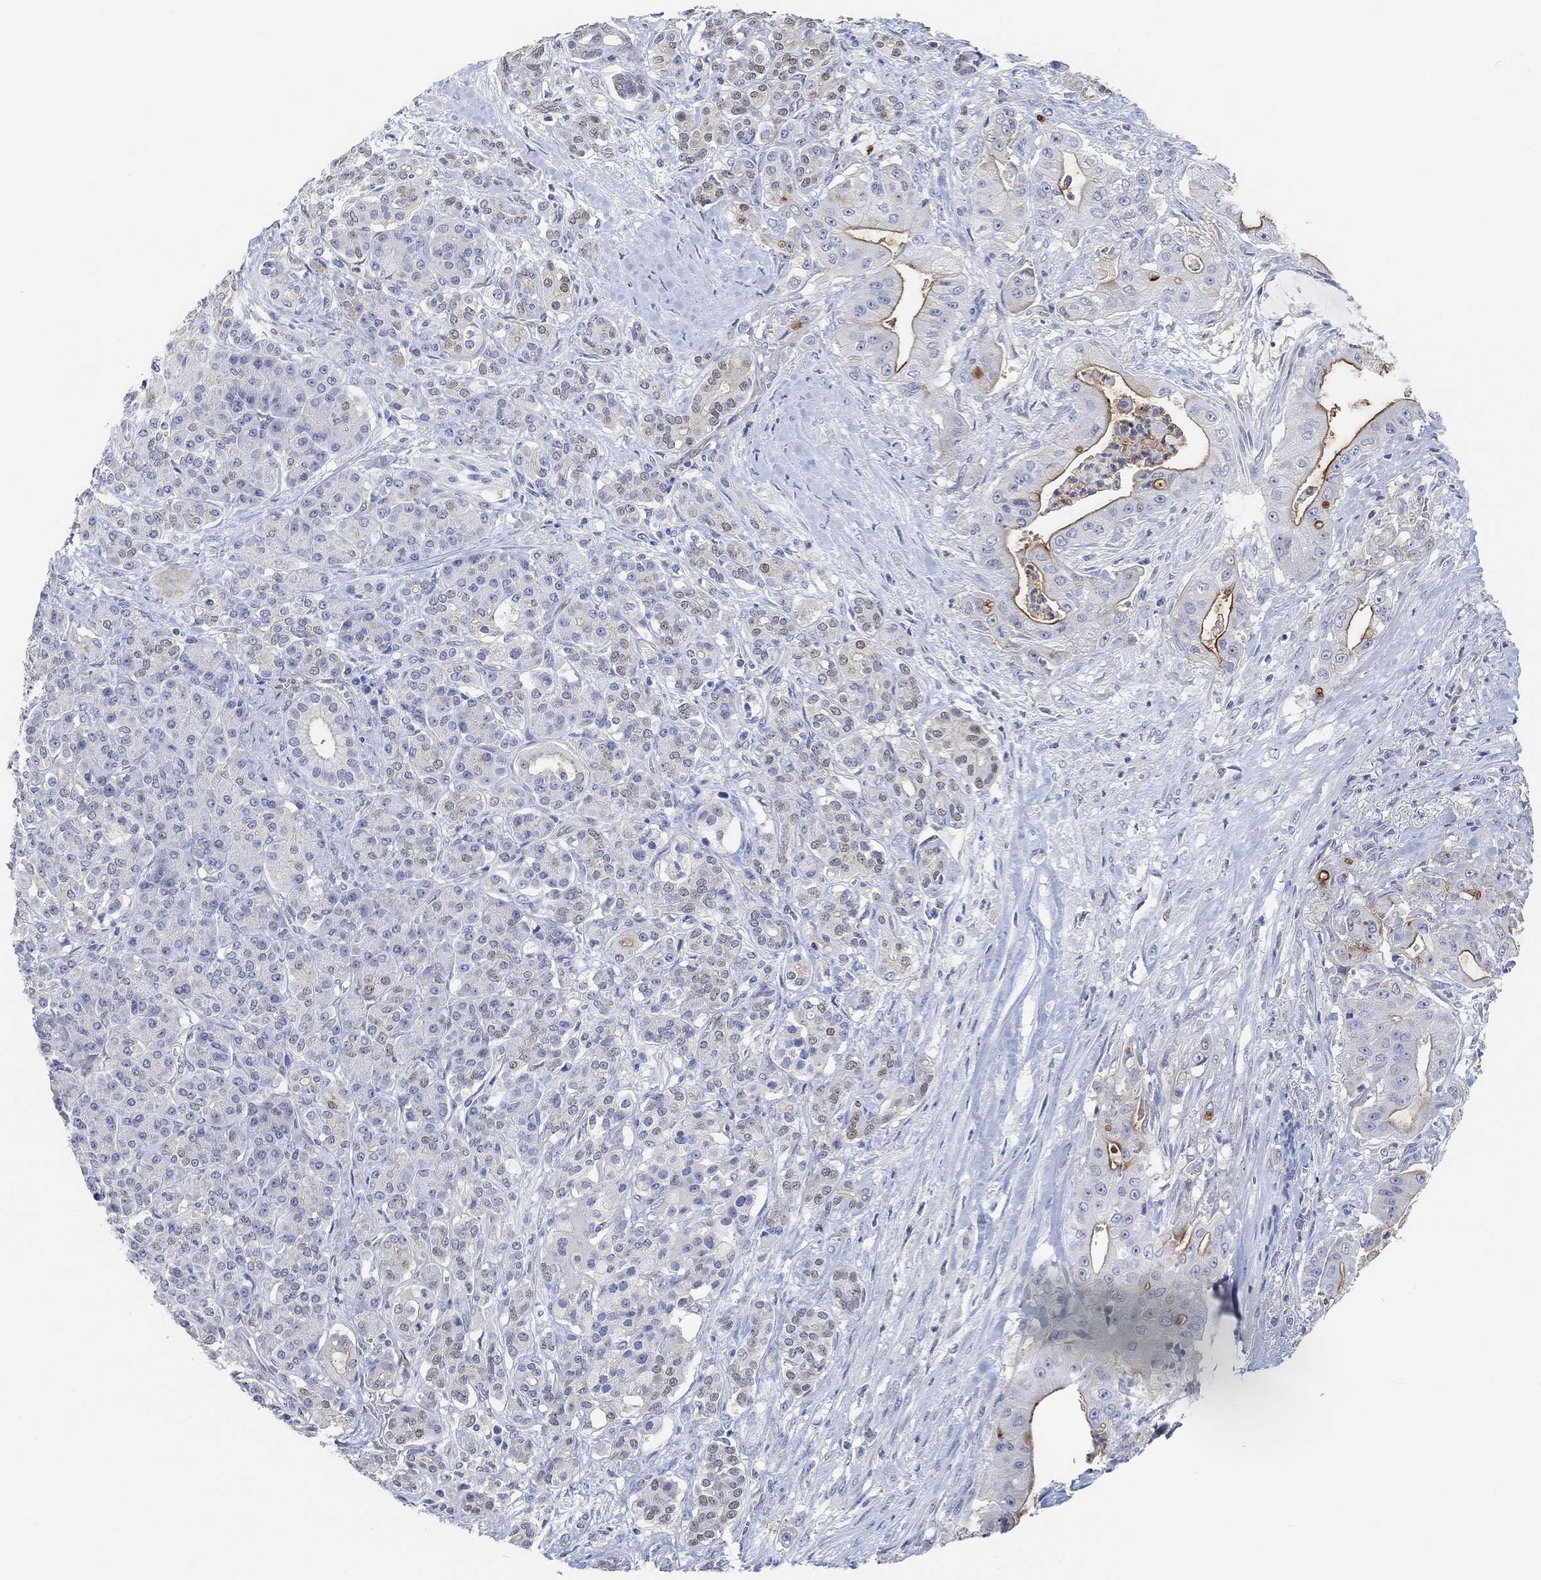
{"staining": {"intensity": "strong", "quantity": "<25%", "location": "cytoplasmic/membranous"}, "tissue": "pancreatic cancer", "cell_type": "Tumor cells", "image_type": "cancer", "snomed": [{"axis": "morphology", "description": "Normal tissue, NOS"}, {"axis": "morphology", "description": "Inflammation, NOS"}, {"axis": "morphology", "description": "Adenocarcinoma, NOS"}, {"axis": "topography", "description": "Pancreas"}], "caption": "Brown immunohistochemical staining in human adenocarcinoma (pancreatic) reveals strong cytoplasmic/membranous positivity in approximately <25% of tumor cells. (Brightfield microscopy of DAB IHC at high magnification).", "gene": "MUC1", "patient": {"sex": "male", "age": 57}}